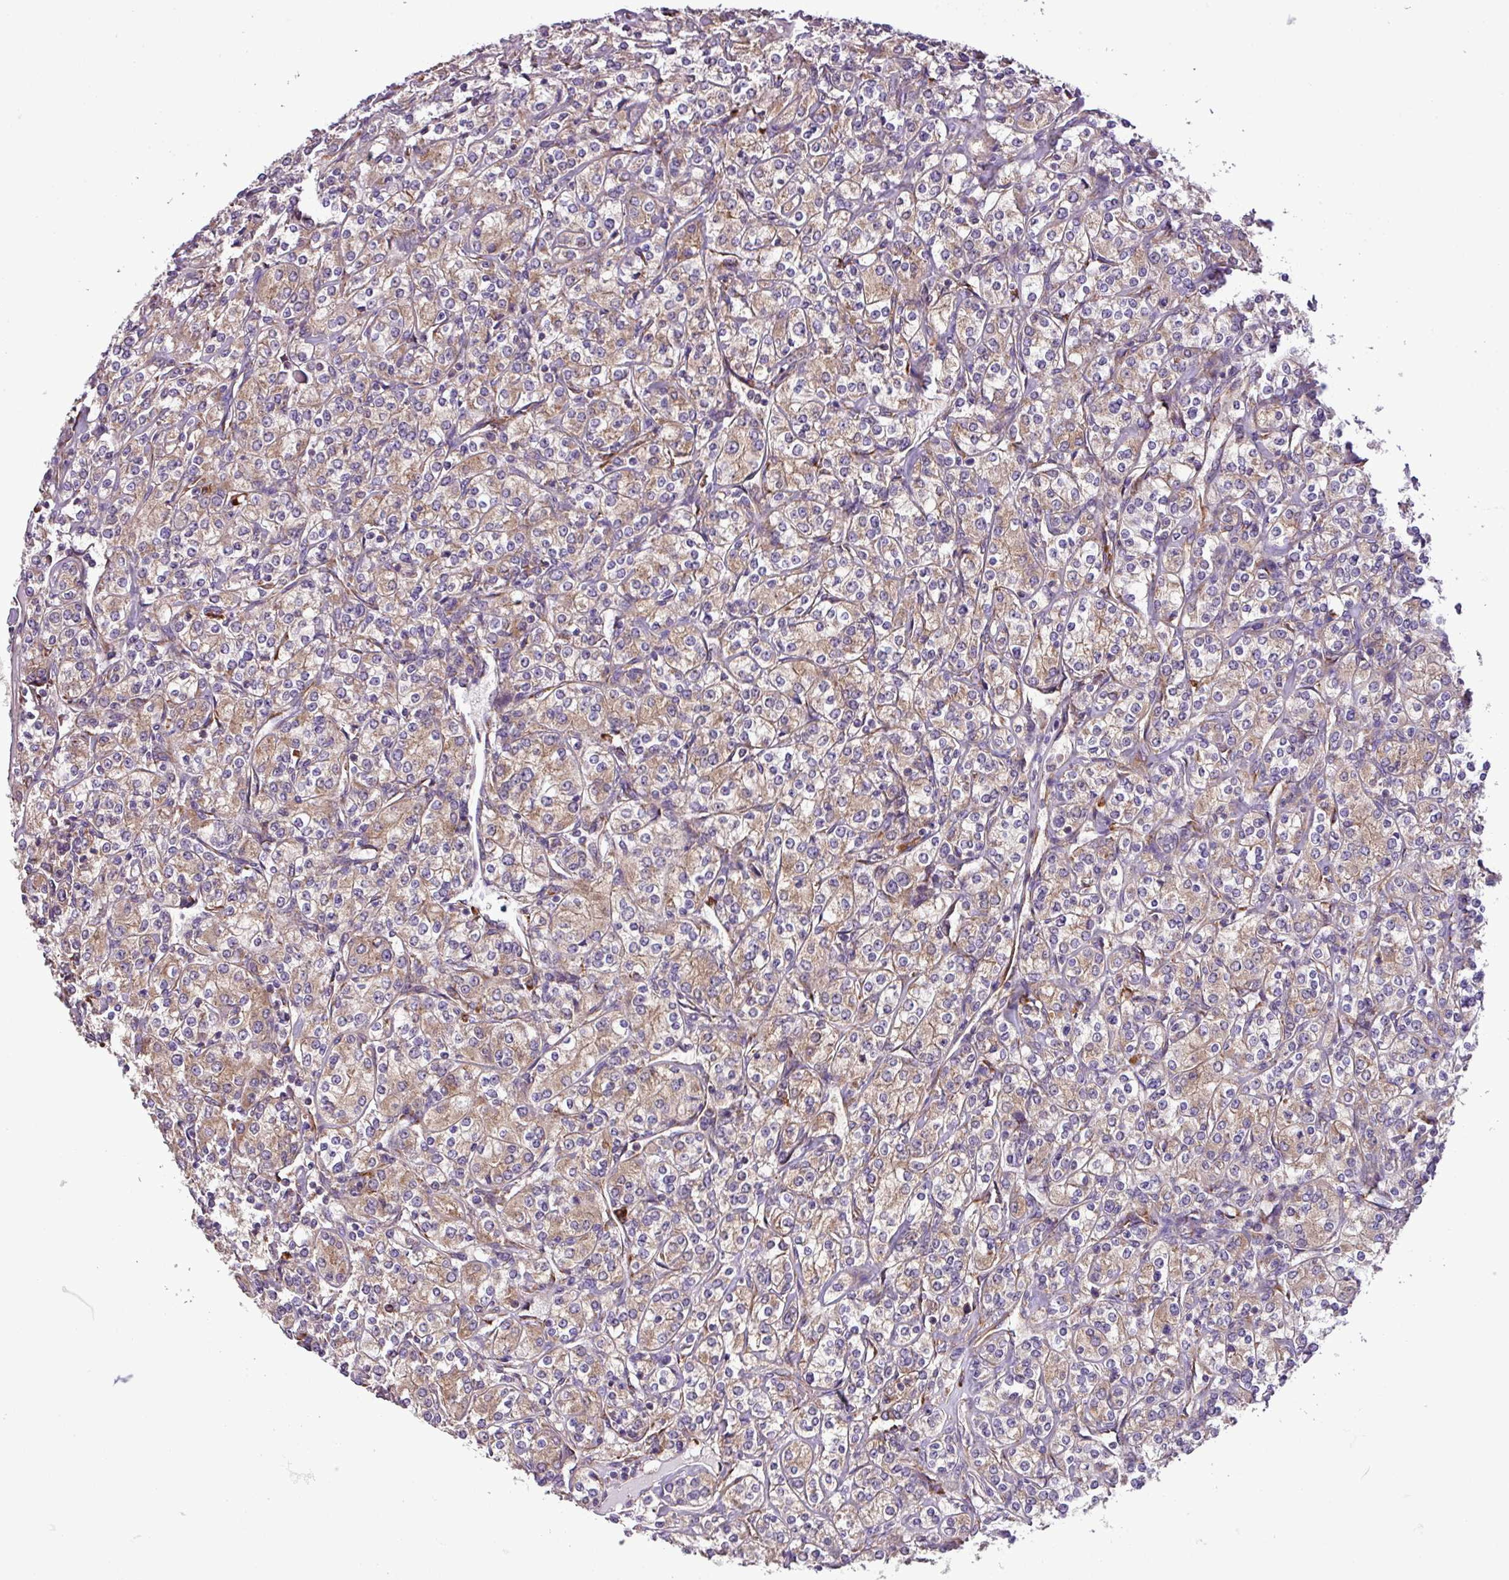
{"staining": {"intensity": "moderate", "quantity": ">75%", "location": "cytoplasmic/membranous"}, "tissue": "renal cancer", "cell_type": "Tumor cells", "image_type": "cancer", "snomed": [{"axis": "morphology", "description": "Adenocarcinoma, NOS"}, {"axis": "topography", "description": "Kidney"}], "caption": "A photomicrograph showing moderate cytoplasmic/membranous staining in approximately >75% of tumor cells in renal cancer (adenocarcinoma), as visualized by brown immunohistochemical staining.", "gene": "RPL13", "patient": {"sex": "male", "age": 77}}